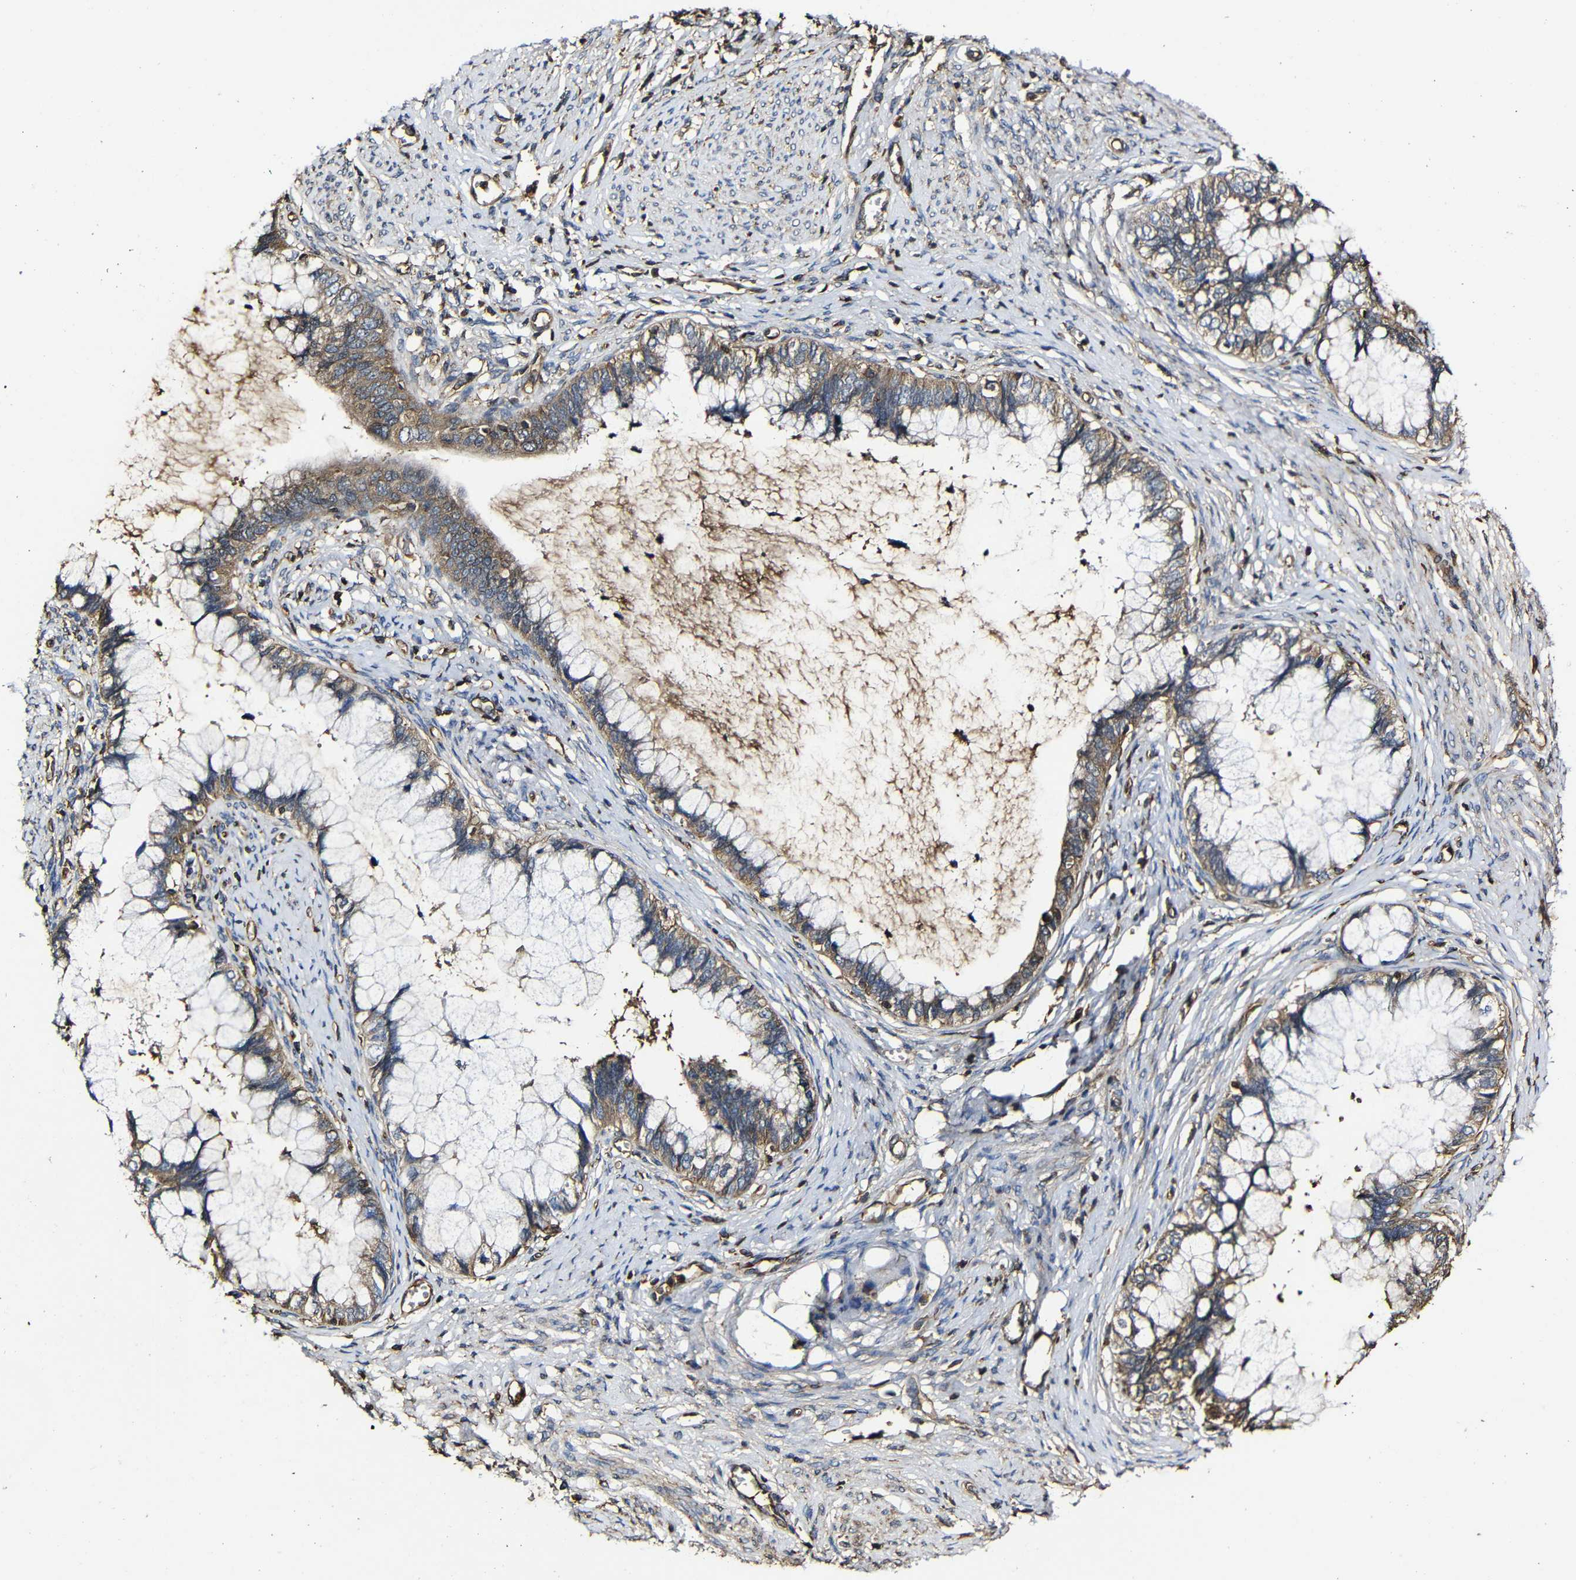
{"staining": {"intensity": "moderate", "quantity": ">75%", "location": "cytoplasmic/membranous"}, "tissue": "cervical cancer", "cell_type": "Tumor cells", "image_type": "cancer", "snomed": [{"axis": "morphology", "description": "Adenocarcinoma, NOS"}, {"axis": "topography", "description": "Cervix"}], "caption": "Moderate cytoplasmic/membranous expression for a protein is appreciated in approximately >75% of tumor cells of cervical cancer using IHC.", "gene": "MSN", "patient": {"sex": "female", "age": 44}}